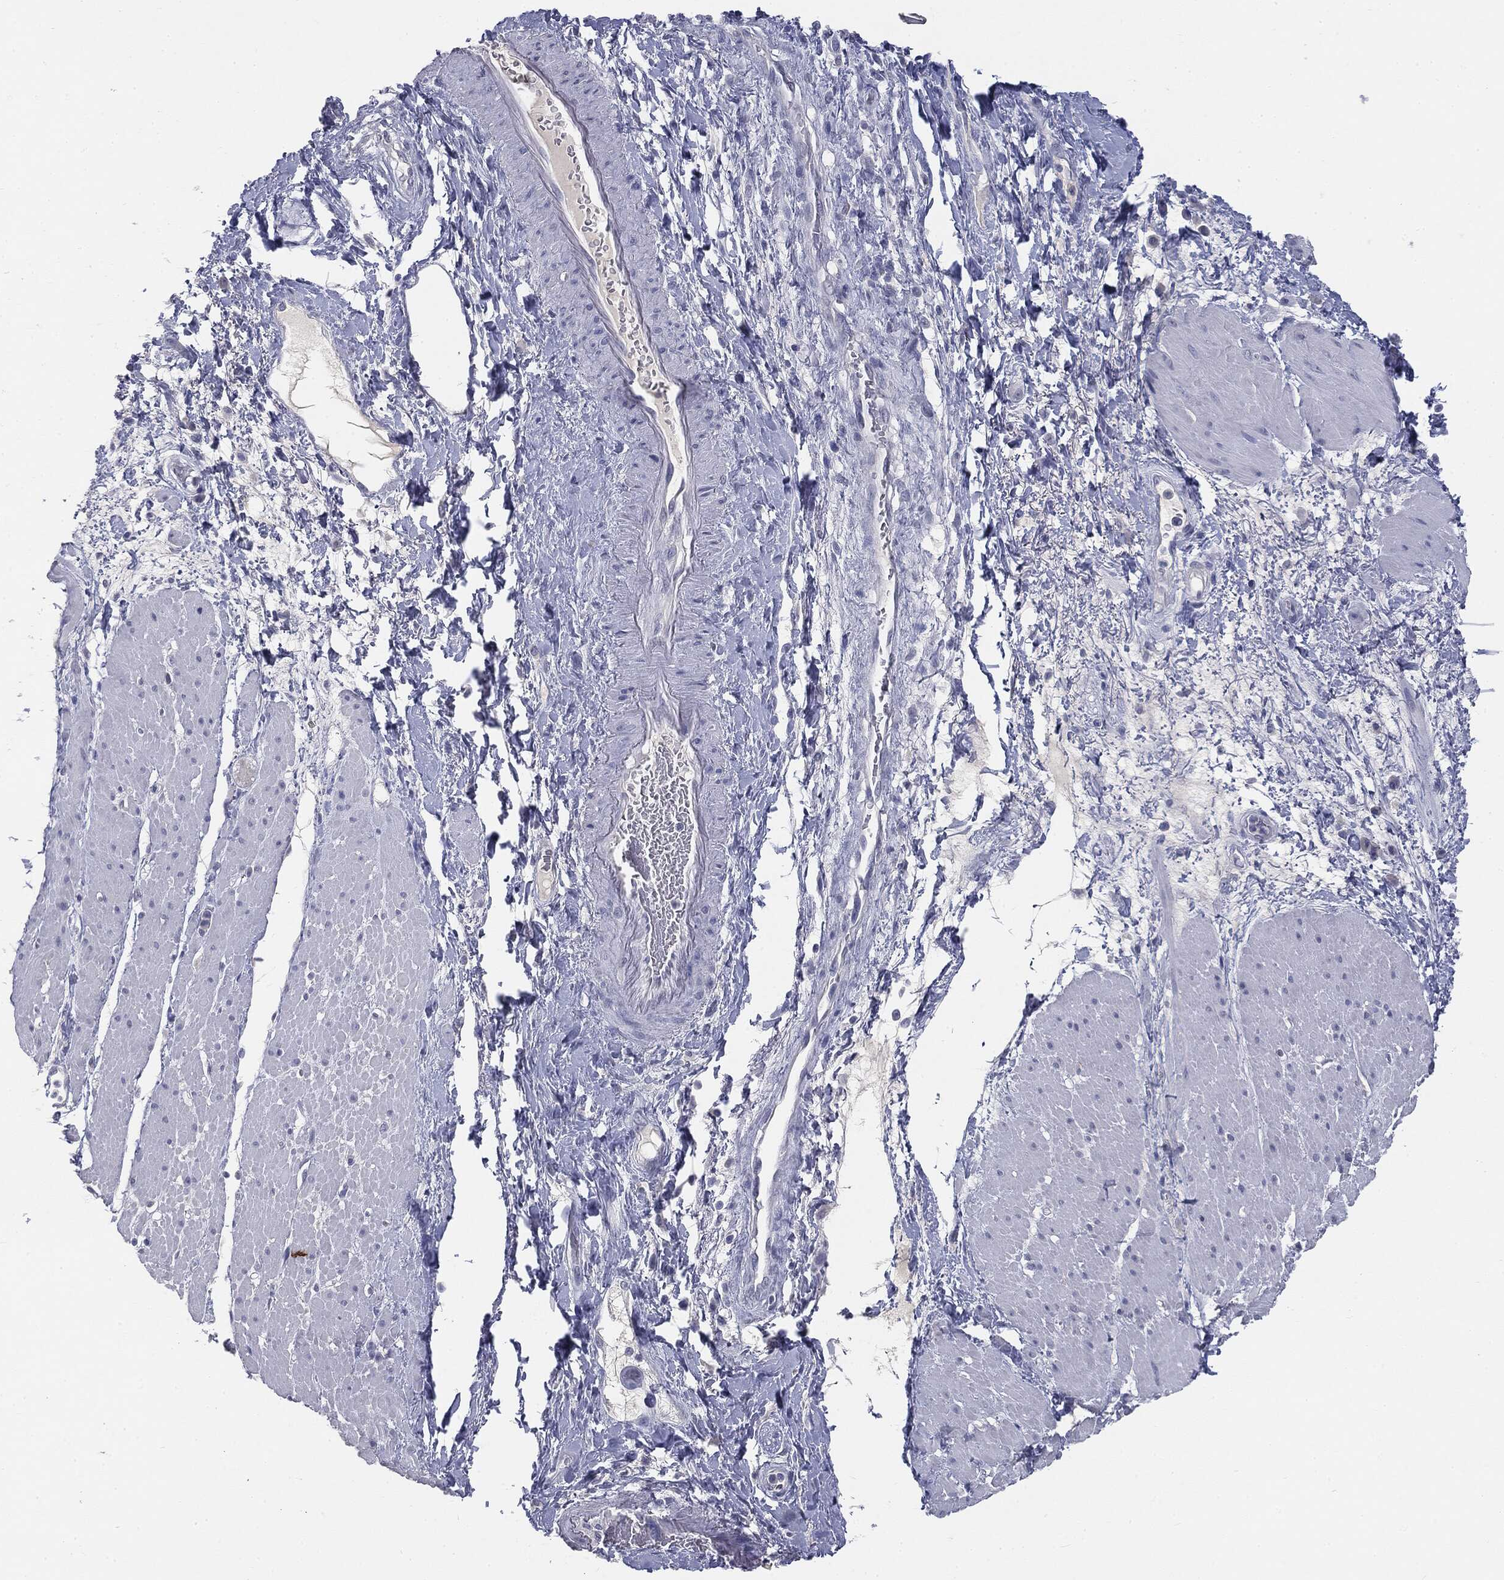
{"staining": {"intensity": "negative", "quantity": "none", "location": "none"}, "tissue": "smooth muscle", "cell_type": "Smooth muscle cells", "image_type": "normal", "snomed": [{"axis": "morphology", "description": "Normal tissue, NOS"}, {"axis": "topography", "description": "Soft tissue"}, {"axis": "topography", "description": "Smooth muscle"}], "caption": "Immunohistochemical staining of unremarkable human smooth muscle shows no significant positivity in smooth muscle cells. (DAB (3,3'-diaminobenzidine) IHC visualized using brightfield microscopy, high magnification).", "gene": "MUC1", "patient": {"sex": "male", "age": 72}}